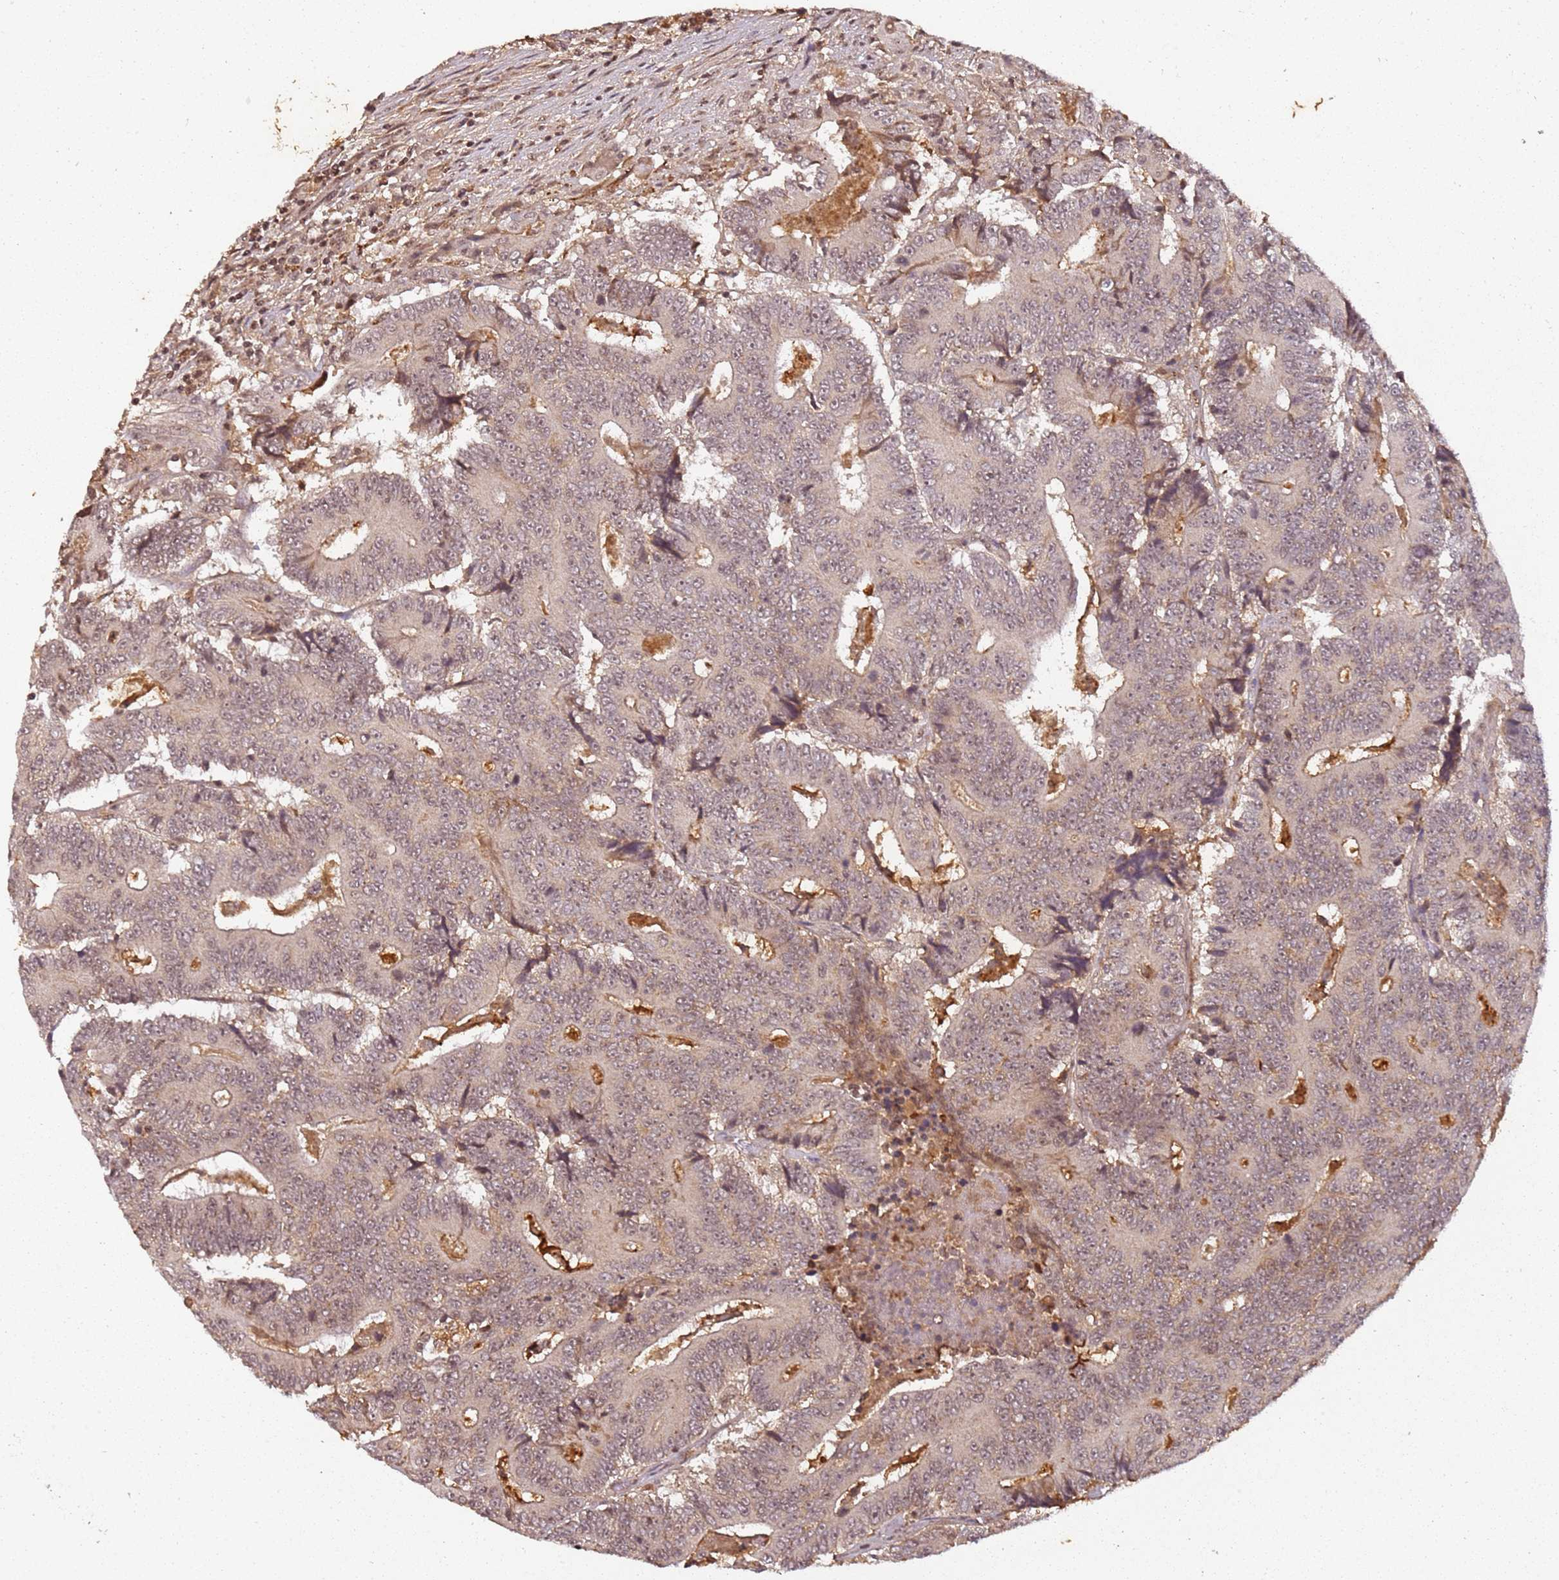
{"staining": {"intensity": "negative", "quantity": "none", "location": "none"}, "tissue": "colorectal cancer", "cell_type": "Tumor cells", "image_type": "cancer", "snomed": [{"axis": "morphology", "description": "Adenocarcinoma, NOS"}, {"axis": "topography", "description": "Colon"}], "caption": "Immunohistochemistry of human colorectal cancer shows no positivity in tumor cells.", "gene": "COL1A2", "patient": {"sex": "male", "age": 83}}